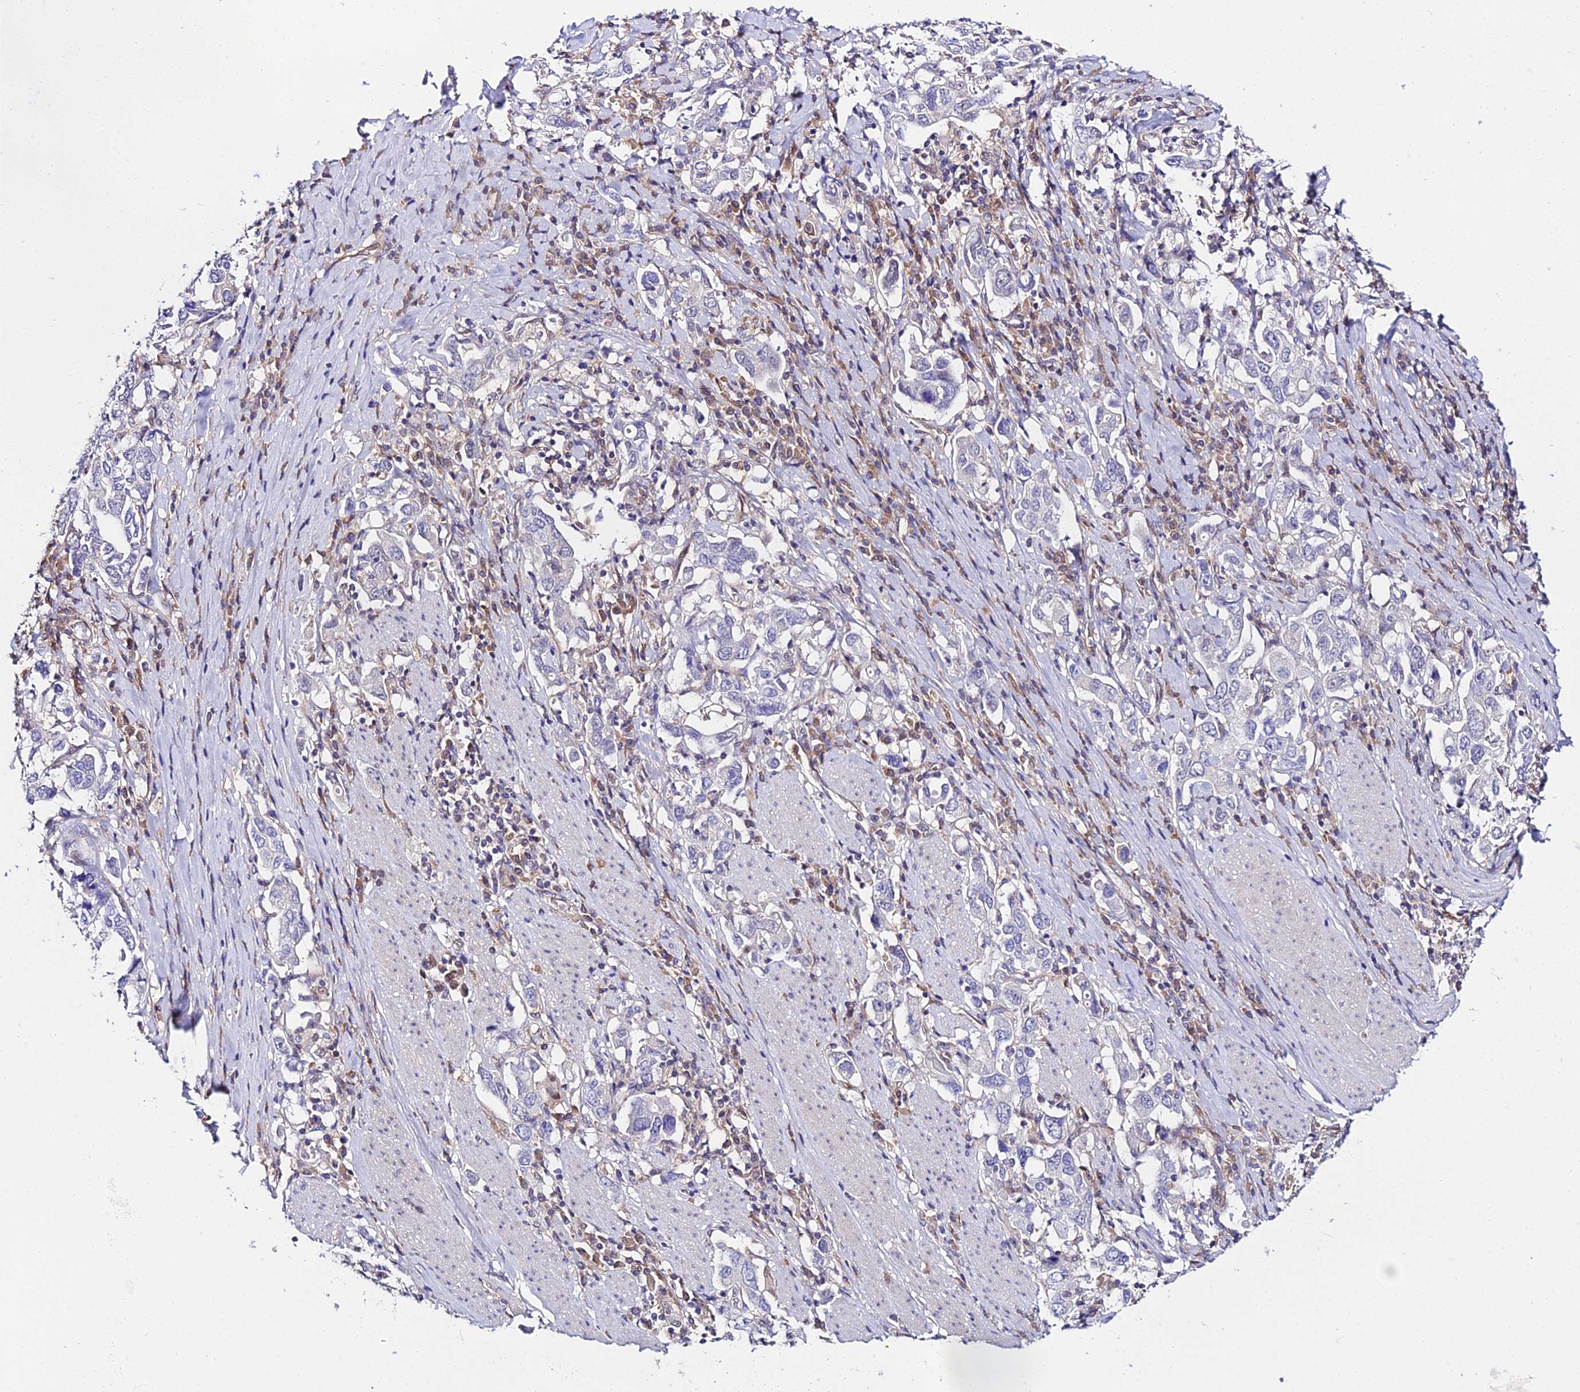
{"staining": {"intensity": "negative", "quantity": "none", "location": "none"}, "tissue": "stomach cancer", "cell_type": "Tumor cells", "image_type": "cancer", "snomed": [{"axis": "morphology", "description": "Adenocarcinoma, NOS"}, {"axis": "topography", "description": "Stomach, upper"}, {"axis": "topography", "description": "Stomach"}], "caption": "Immunohistochemical staining of human stomach adenocarcinoma displays no significant expression in tumor cells.", "gene": "PPP2R2C", "patient": {"sex": "male", "age": 62}}